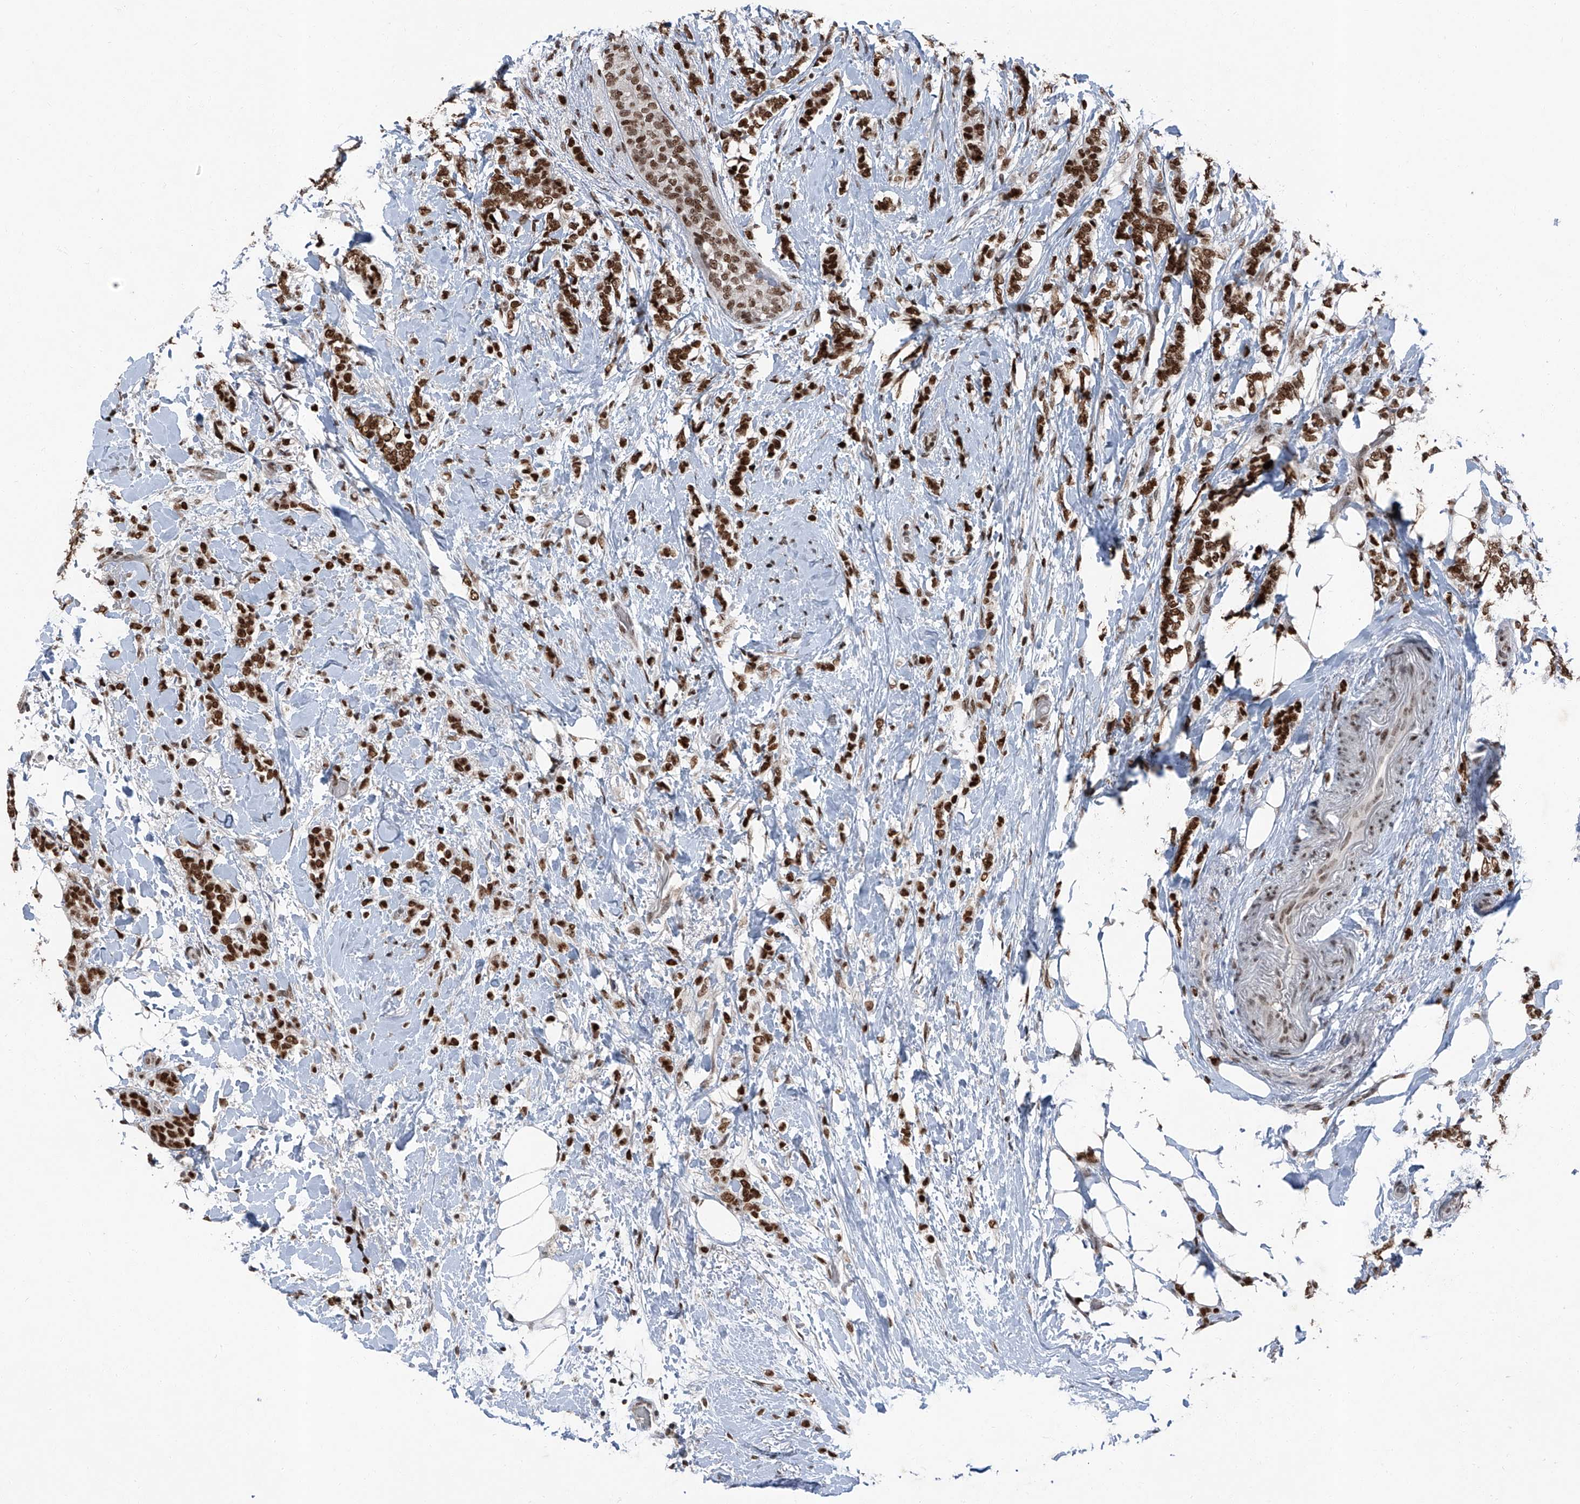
{"staining": {"intensity": "strong", "quantity": ">75%", "location": "nuclear"}, "tissue": "breast cancer", "cell_type": "Tumor cells", "image_type": "cancer", "snomed": [{"axis": "morphology", "description": "Lobular carcinoma"}, {"axis": "topography", "description": "Breast"}], "caption": "An immunohistochemistry (IHC) micrograph of tumor tissue is shown. Protein staining in brown highlights strong nuclear positivity in breast lobular carcinoma within tumor cells.", "gene": "BMI1", "patient": {"sex": "female", "age": 50}}